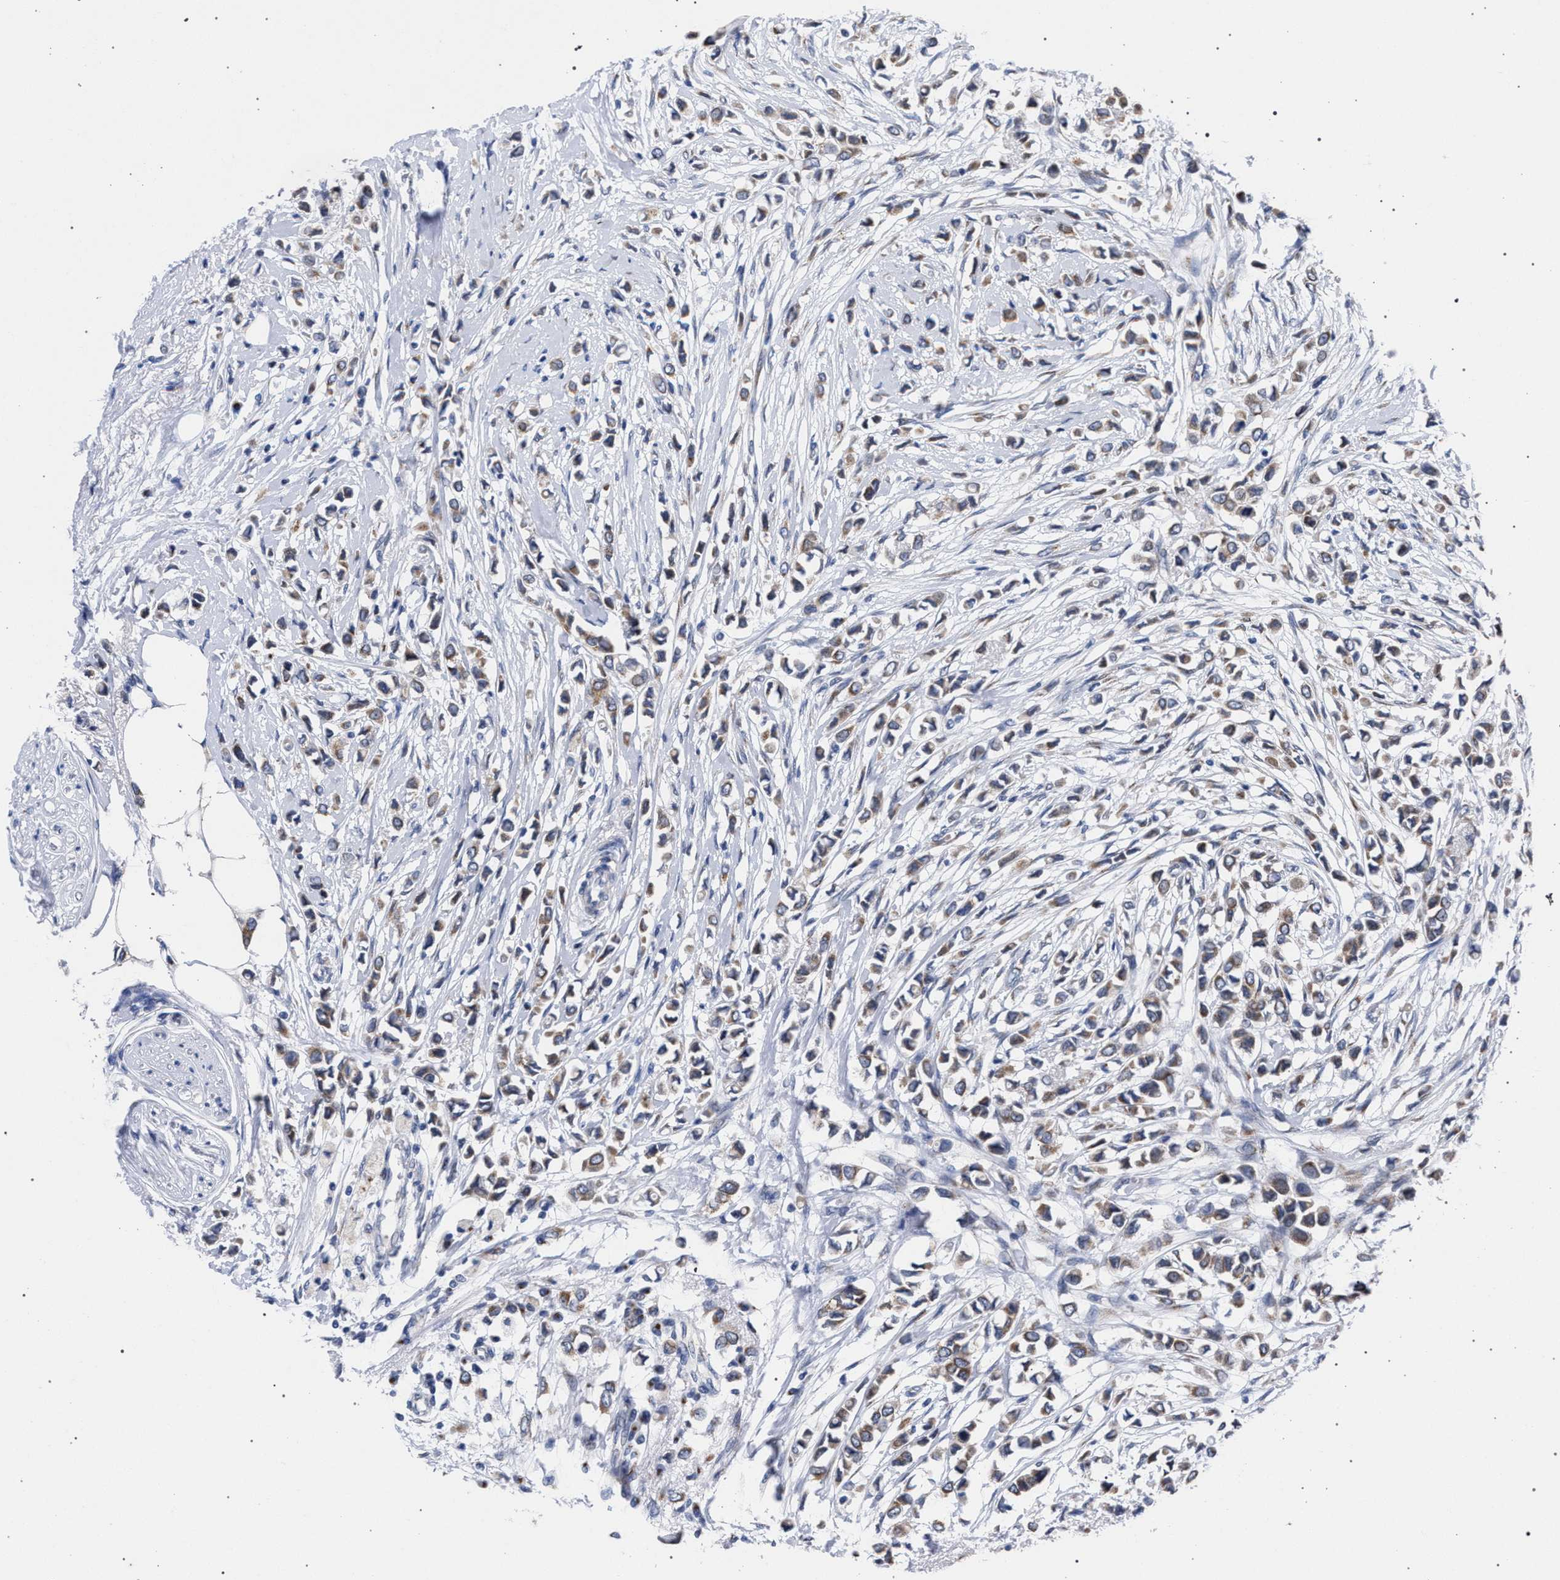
{"staining": {"intensity": "moderate", "quantity": "25%-75%", "location": "cytoplasmic/membranous"}, "tissue": "breast cancer", "cell_type": "Tumor cells", "image_type": "cancer", "snomed": [{"axis": "morphology", "description": "Lobular carcinoma"}, {"axis": "topography", "description": "Breast"}], "caption": "There is medium levels of moderate cytoplasmic/membranous staining in tumor cells of breast cancer (lobular carcinoma), as demonstrated by immunohistochemical staining (brown color).", "gene": "GOLGA2", "patient": {"sex": "female", "age": 51}}